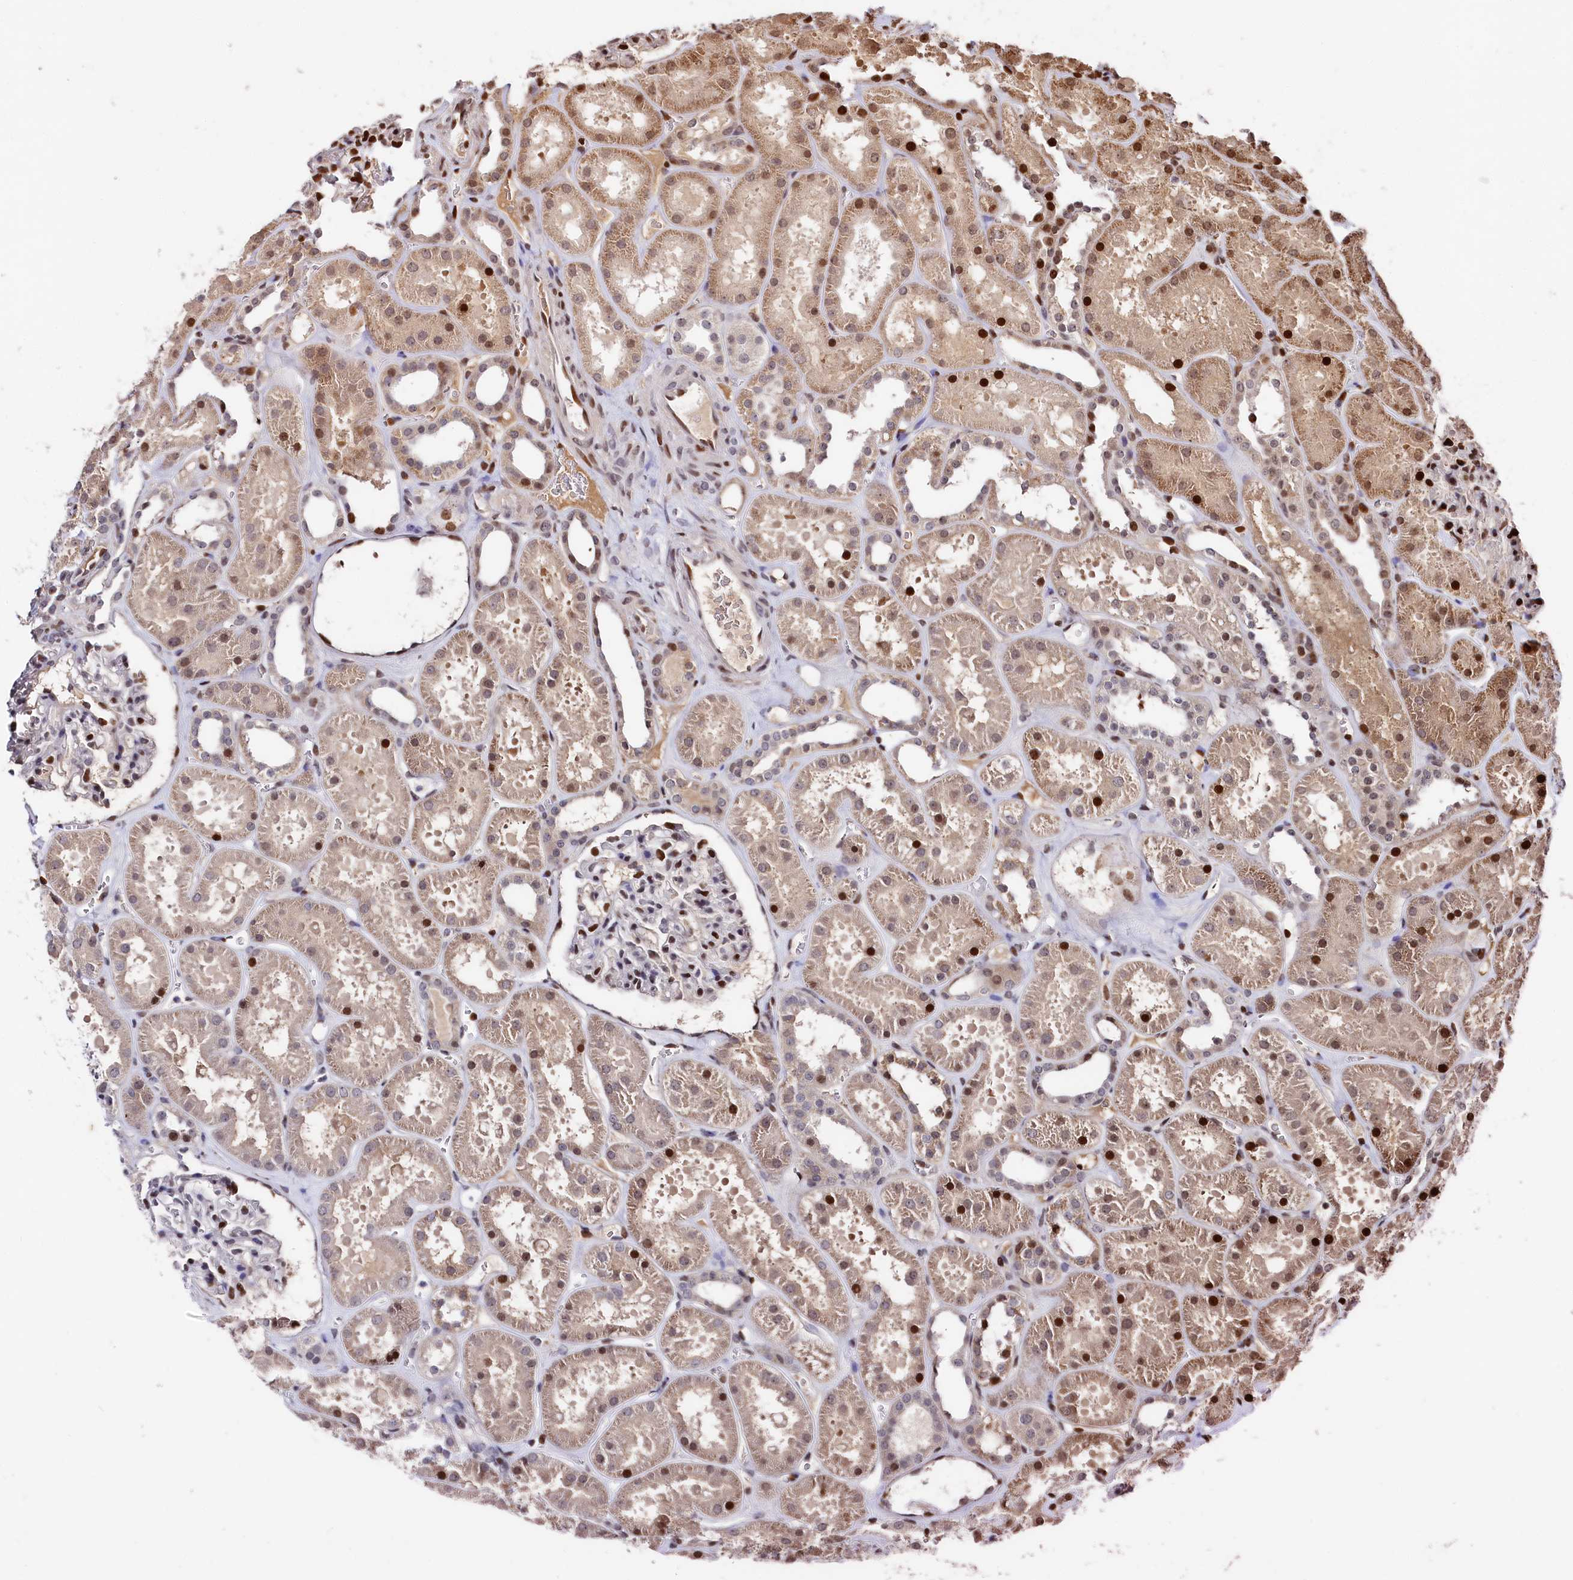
{"staining": {"intensity": "strong", "quantity": "25%-75%", "location": "nuclear"}, "tissue": "kidney", "cell_type": "Cells in glomeruli", "image_type": "normal", "snomed": [{"axis": "morphology", "description": "Normal tissue, NOS"}, {"axis": "topography", "description": "Kidney"}], "caption": "Strong nuclear staining is appreciated in approximately 25%-75% of cells in glomeruli in normal kidney.", "gene": "MCF2L2", "patient": {"sex": "female", "age": 41}}